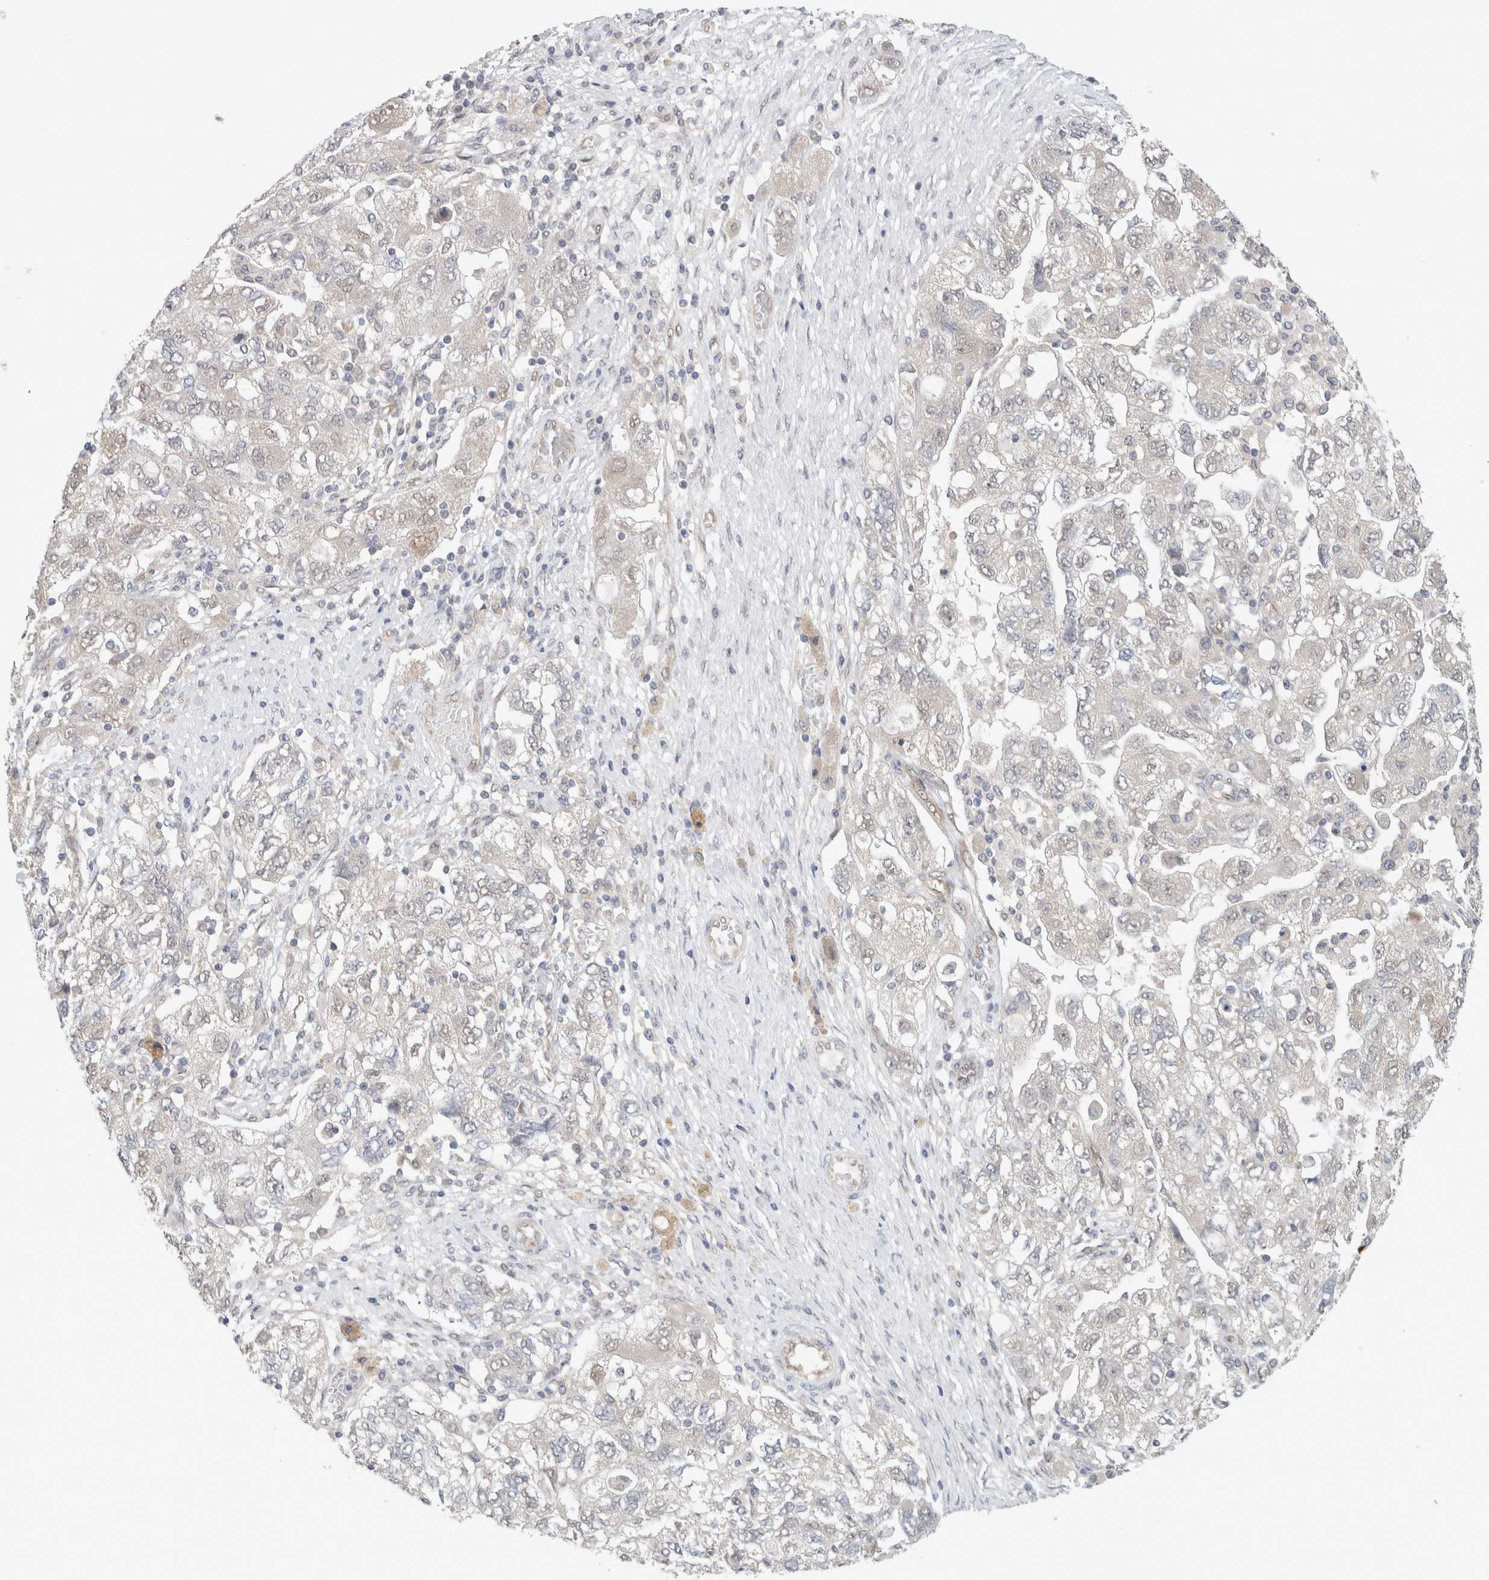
{"staining": {"intensity": "negative", "quantity": "none", "location": "none"}, "tissue": "ovarian cancer", "cell_type": "Tumor cells", "image_type": "cancer", "snomed": [{"axis": "morphology", "description": "Carcinoma, NOS"}, {"axis": "morphology", "description": "Cystadenocarcinoma, serous, NOS"}, {"axis": "topography", "description": "Ovary"}], "caption": "This micrograph is of ovarian cancer (serous cystadenocarcinoma) stained with immunohistochemistry to label a protein in brown with the nuclei are counter-stained blue. There is no expression in tumor cells. (IHC, brightfield microscopy, high magnification).", "gene": "EIF4G3", "patient": {"sex": "female", "age": 69}}